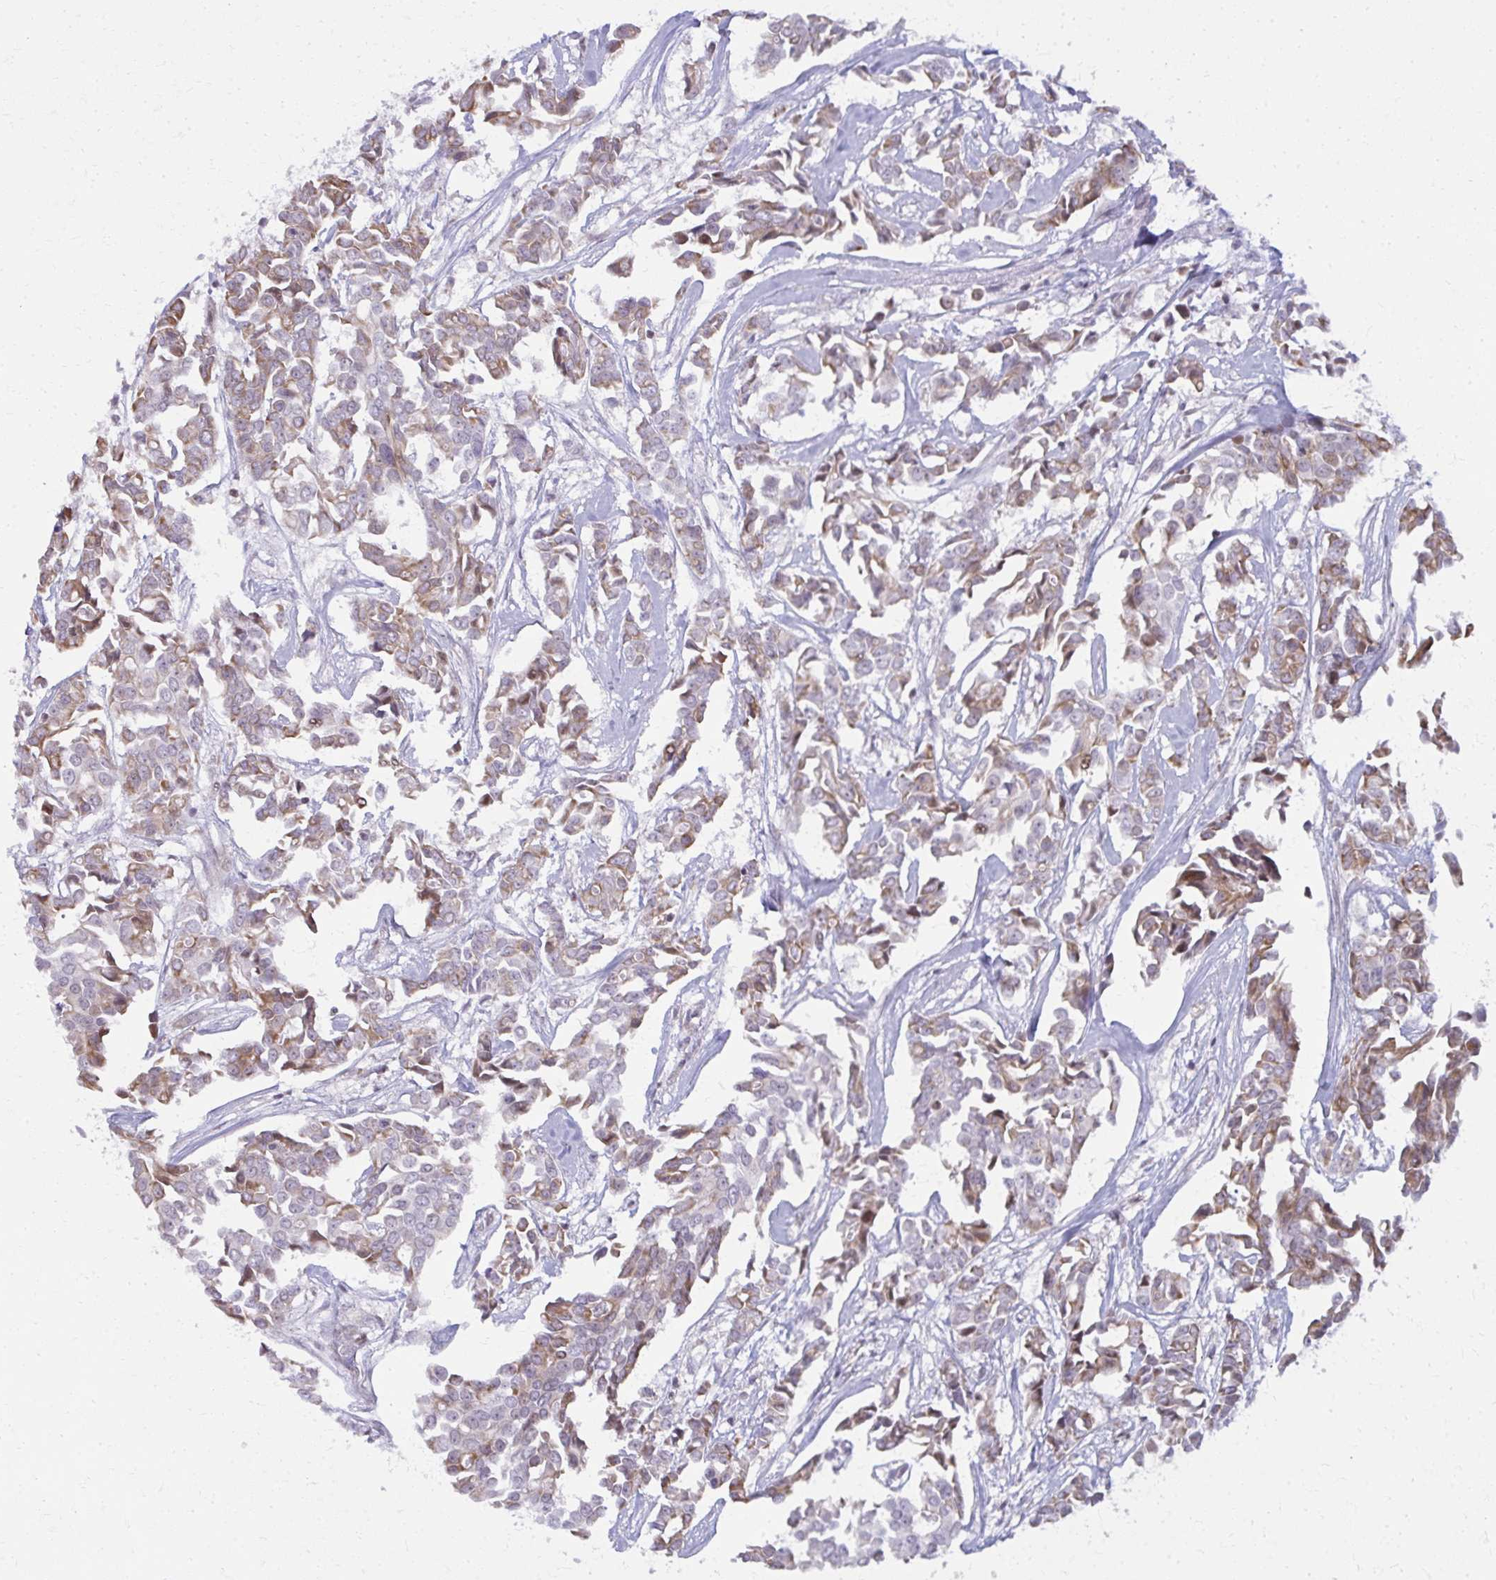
{"staining": {"intensity": "moderate", "quantity": "25%-75%", "location": "cytoplasmic/membranous"}, "tissue": "breast cancer", "cell_type": "Tumor cells", "image_type": "cancer", "snomed": [{"axis": "morphology", "description": "Duct carcinoma"}, {"axis": "topography", "description": "Breast"}], "caption": "The photomicrograph exhibits a brown stain indicating the presence of a protein in the cytoplasmic/membranous of tumor cells in breast cancer (invasive ductal carcinoma). (Brightfield microscopy of DAB IHC at high magnification).", "gene": "MAF1", "patient": {"sex": "female", "age": 54}}